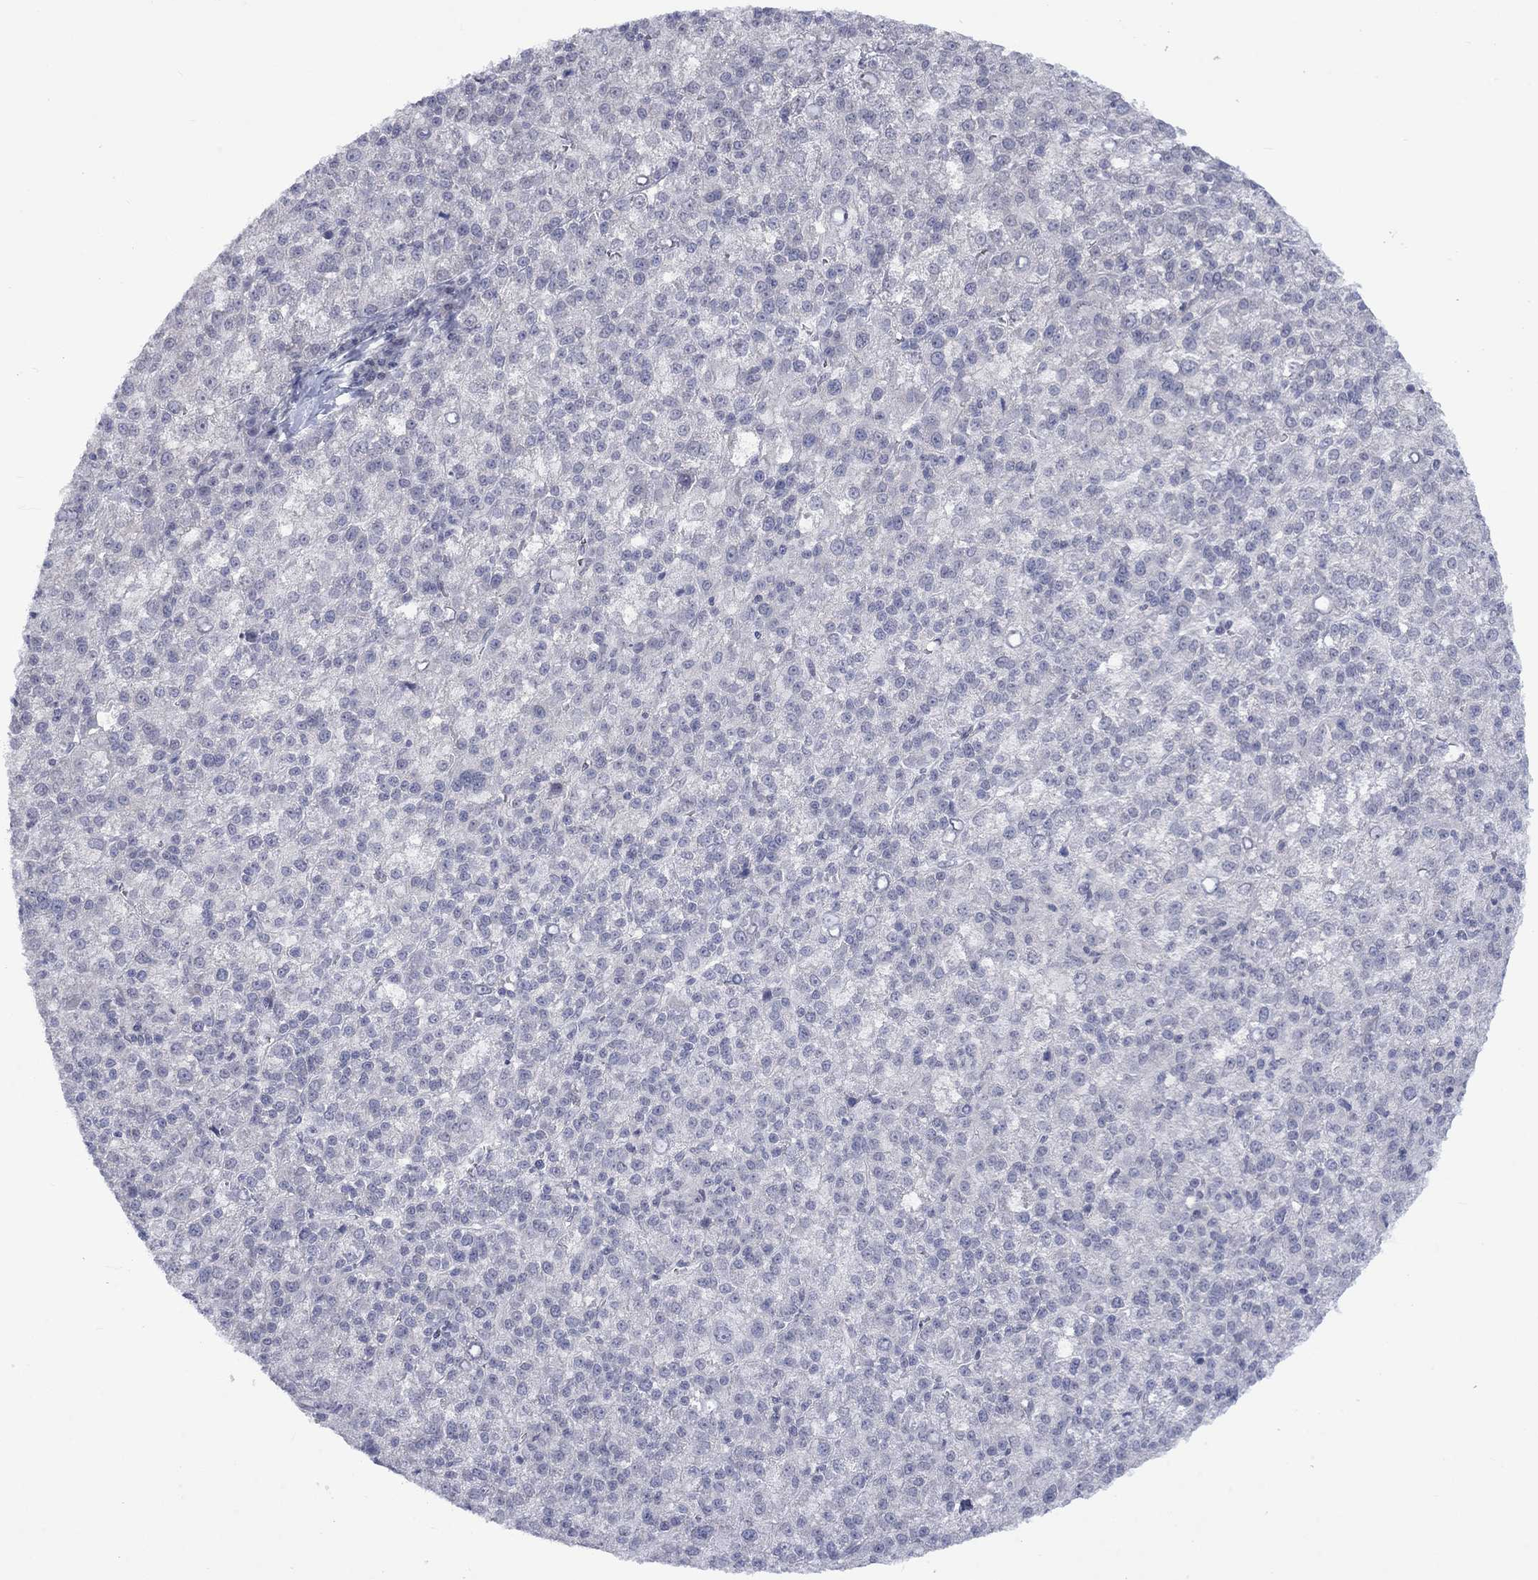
{"staining": {"intensity": "negative", "quantity": "none", "location": "none"}, "tissue": "liver cancer", "cell_type": "Tumor cells", "image_type": "cancer", "snomed": [{"axis": "morphology", "description": "Carcinoma, Hepatocellular, NOS"}, {"axis": "topography", "description": "Liver"}], "caption": "DAB immunohistochemical staining of liver cancer (hepatocellular carcinoma) displays no significant staining in tumor cells.", "gene": "NSMF", "patient": {"sex": "female", "age": 60}}